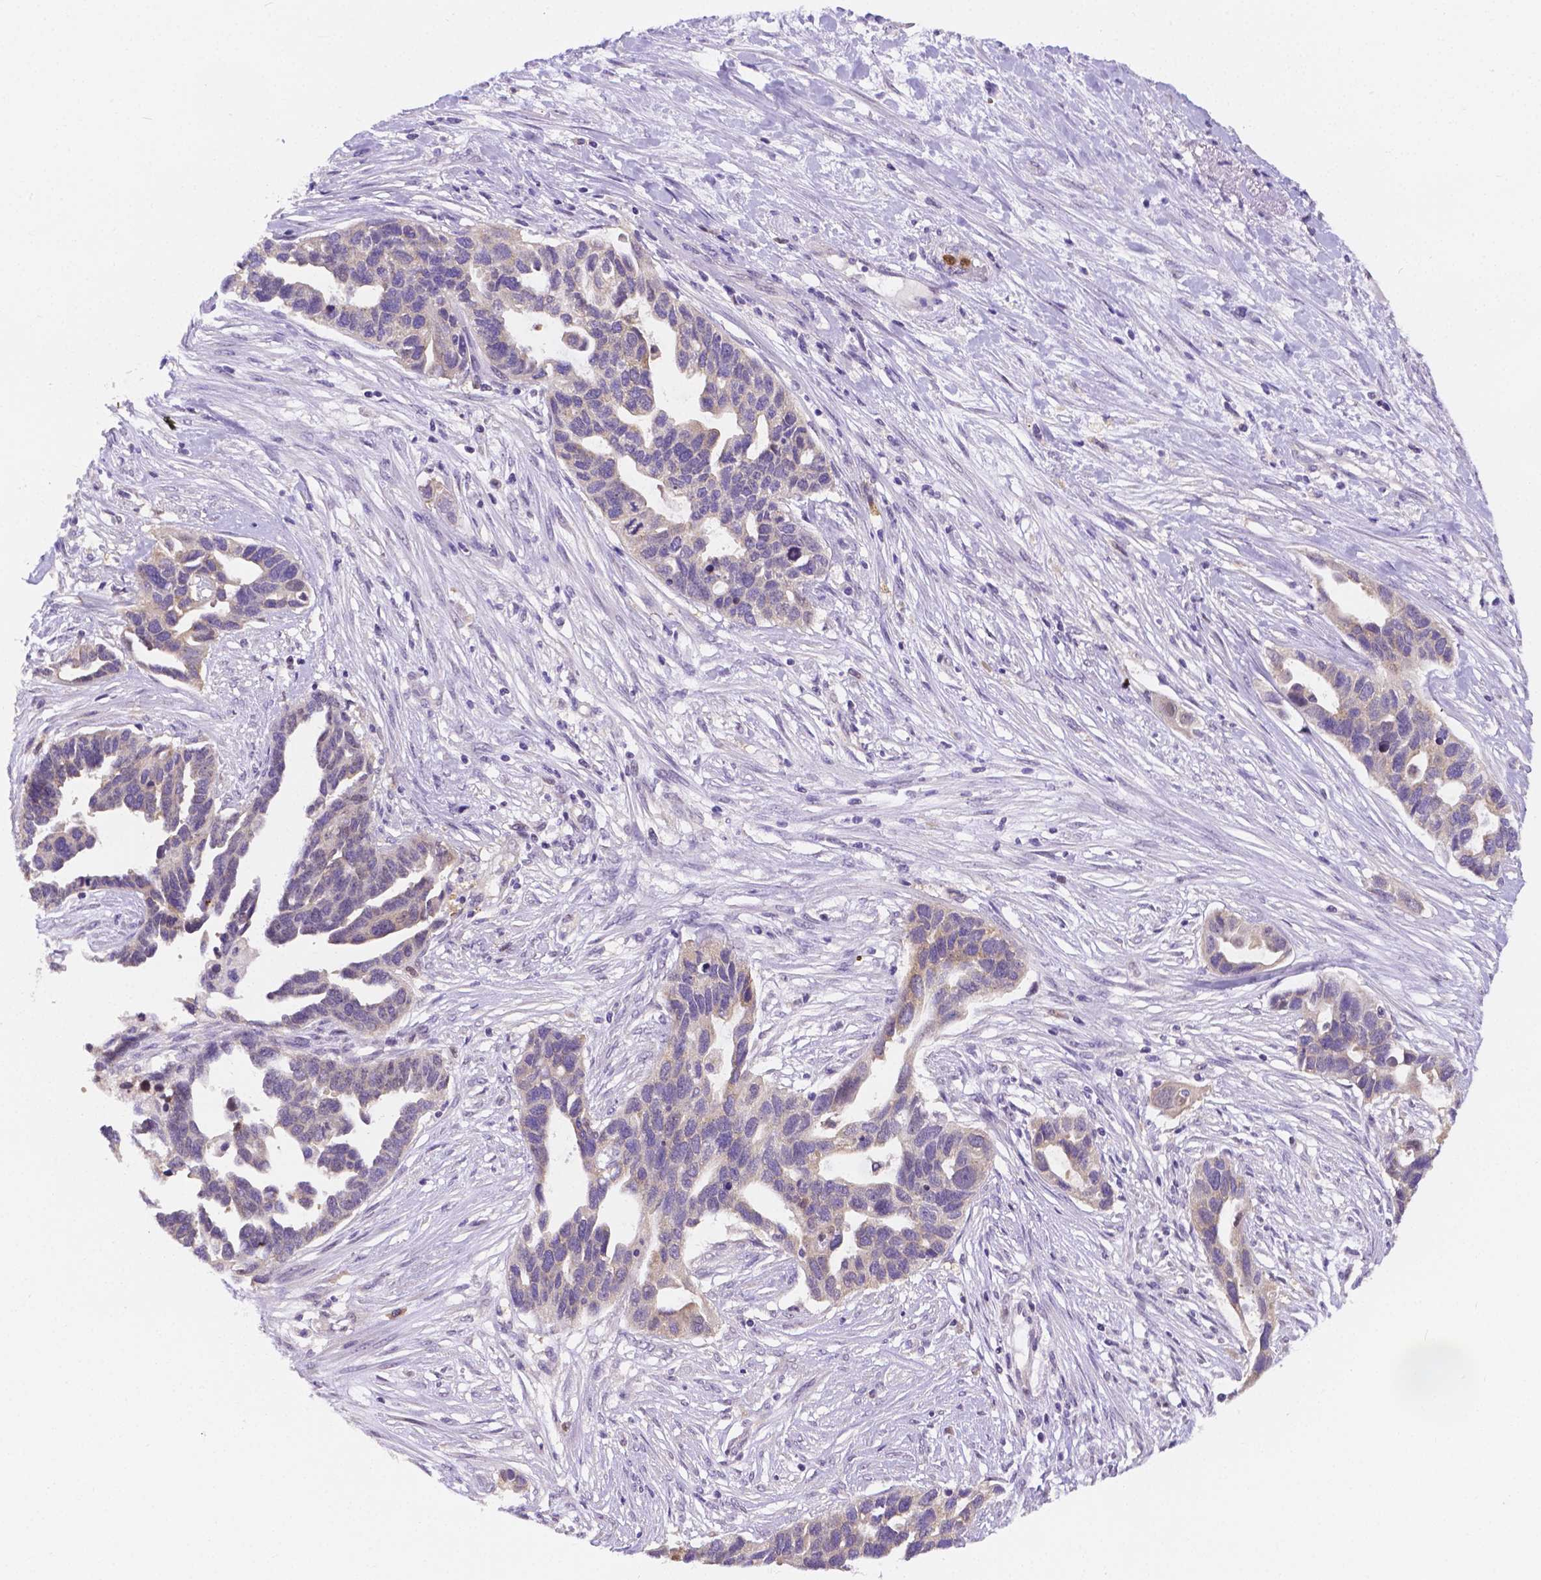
{"staining": {"intensity": "negative", "quantity": "none", "location": "none"}, "tissue": "ovarian cancer", "cell_type": "Tumor cells", "image_type": "cancer", "snomed": [{"axis": "morphology", "description": "Cystadenocarcinoma, serous, NOS"}, {"axis": "topography", "description": "Ovary"}], "caption": "DAB (3,3'-diaminobenzidine) immunohistochemical staining of human serous cystadenocarcinoma (ovarian) displays no significant positivity in tumor cells.", "gene": "ZNRD2", "patient": {"sex": "female", "age": 54}}